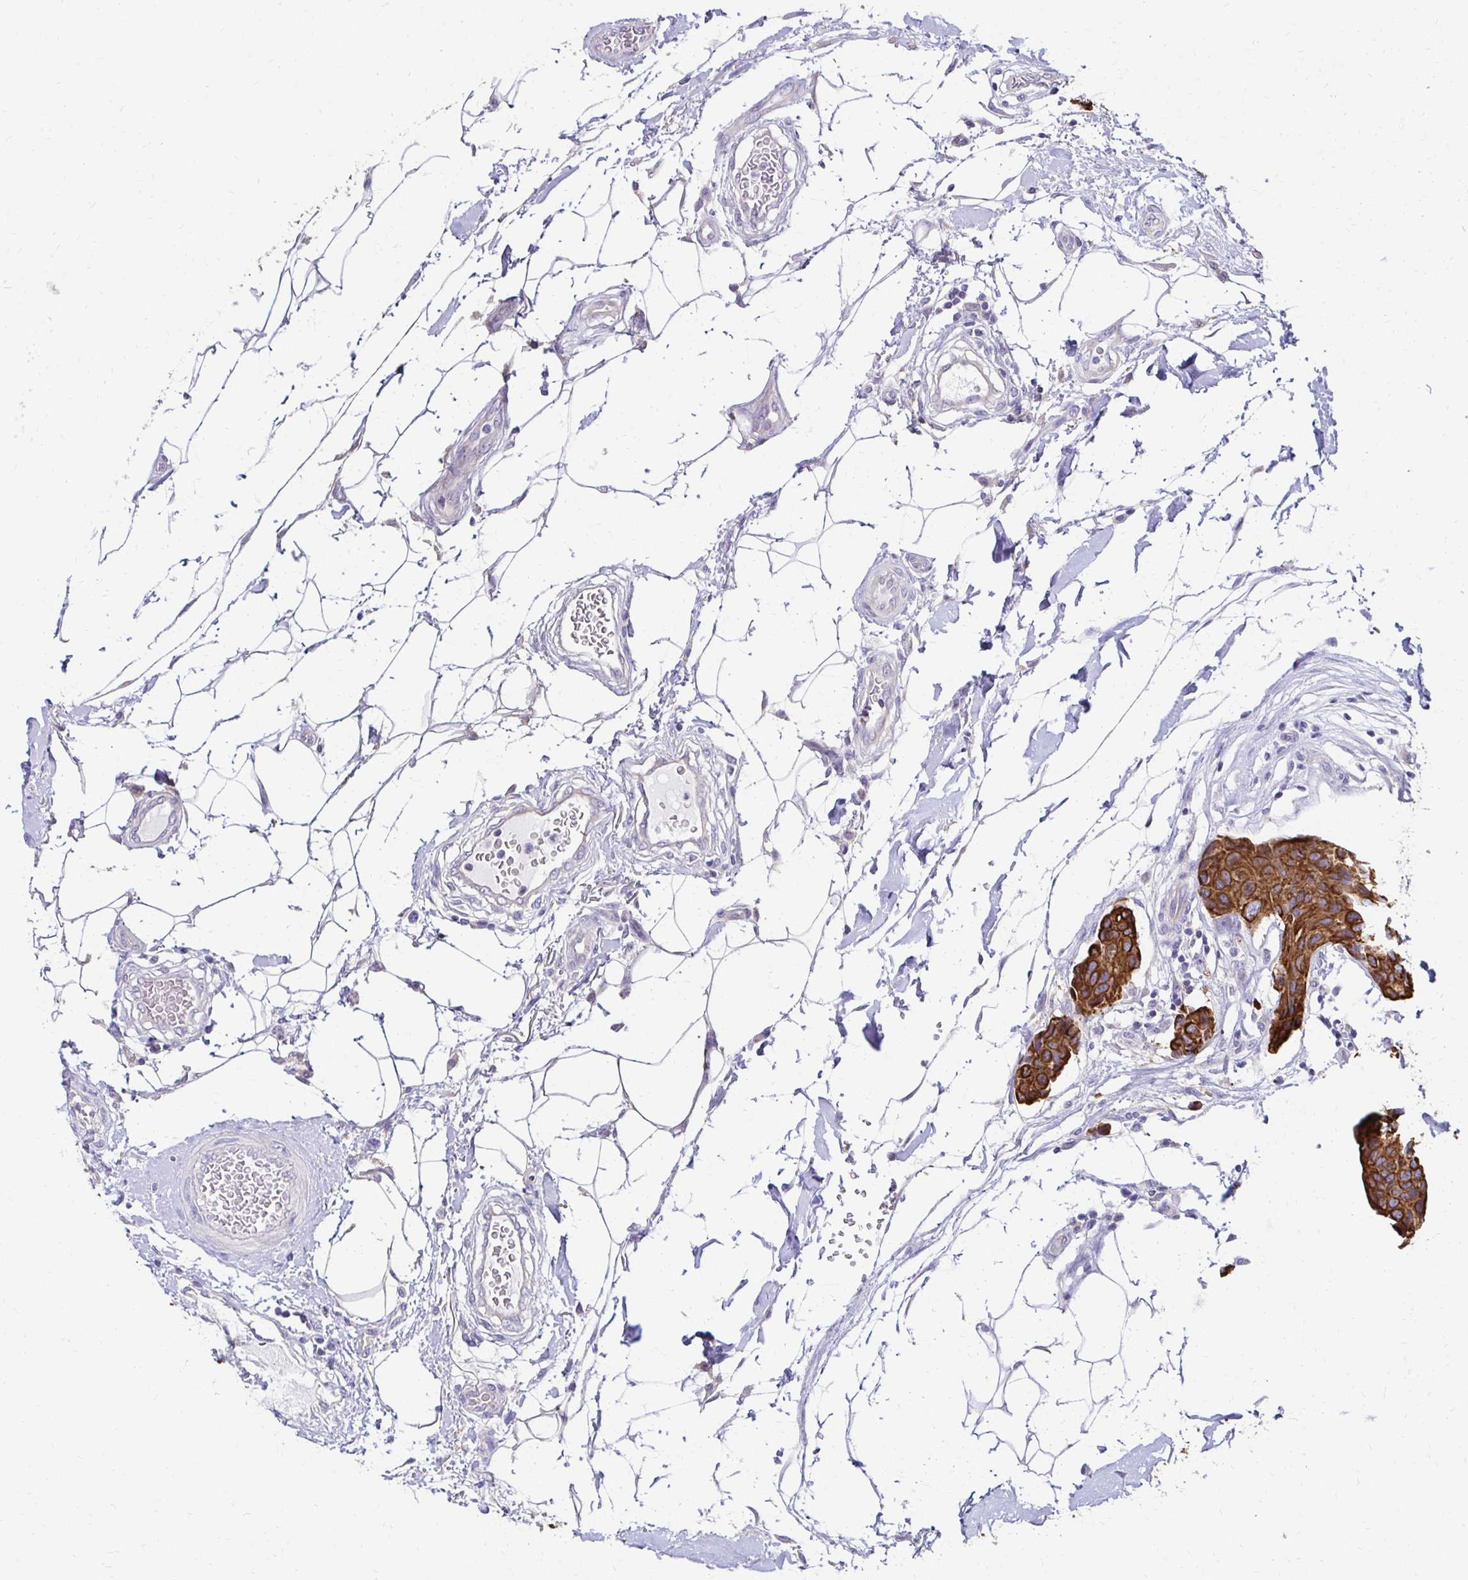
{"staining": {"intensity": "strong", "quantity": ">75%", "location": "cytoplasmic/membranous"}, "tissue": "breast cancer", "cell_type": "Tumor cells", "image_type": "cancer", "snomed": [{"axis": "morphology", "description": "Duct carcinoma"}, {"axis": "topography", "description": "Breast"}, {"axis": "topography", "description": "Lymph node"}], "caption": "The micrograph reveals staining of breast cancer, revealing strong cytoplasmic/membranous protein expression (brown color) within tumor cells.", "gene": "C1QTNF2", "patient": {"sex": "female", "age": 80}}